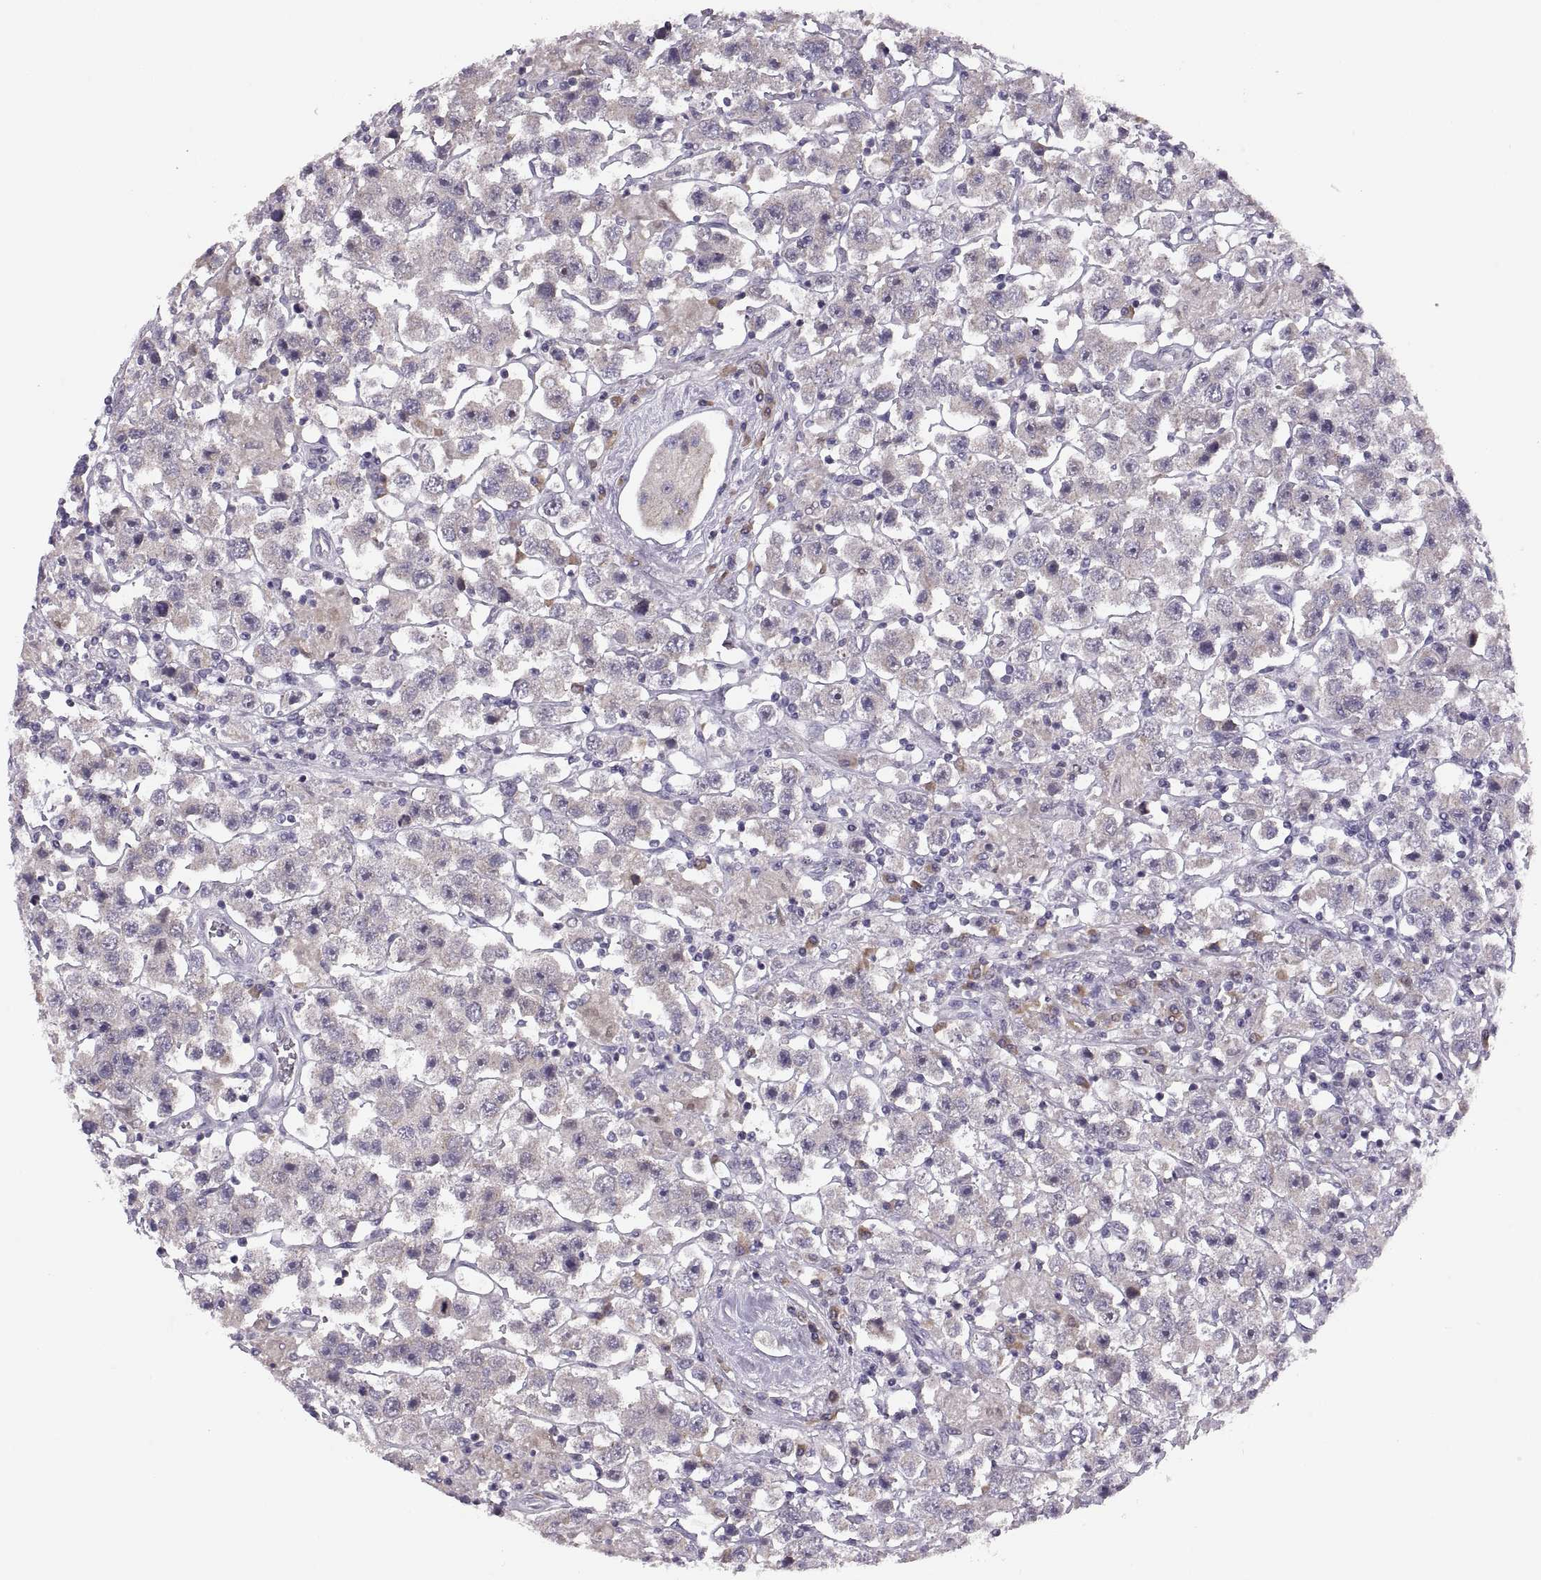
{"staining": {"intensity": "weak", "quantity": ">75%", "location": "cytoplasmic/membranous"}, "tissue": "testis cancer", "cell_type": "Tumor cells", "image_type": "cancer", "snomed": [{"axis": "morphology", "description": "Seminoma, NOS"}, {"axis": "topography", "description": "Testis"}], "caption": "Immunohistochemistry (IHC) staining of testis cancer (seminoma), which reveals low levels of weak cytoplasmic/membranous expression in about >75% of tumor cells indicating weak cytoplasmic/membranous protein staining. The staining was performed using DAB (brown) for protein detection and nuclei were counterstained in hematoxylin (blue).", "gene": "ADH6", "patient": {"sex": "male", "age": 45}}